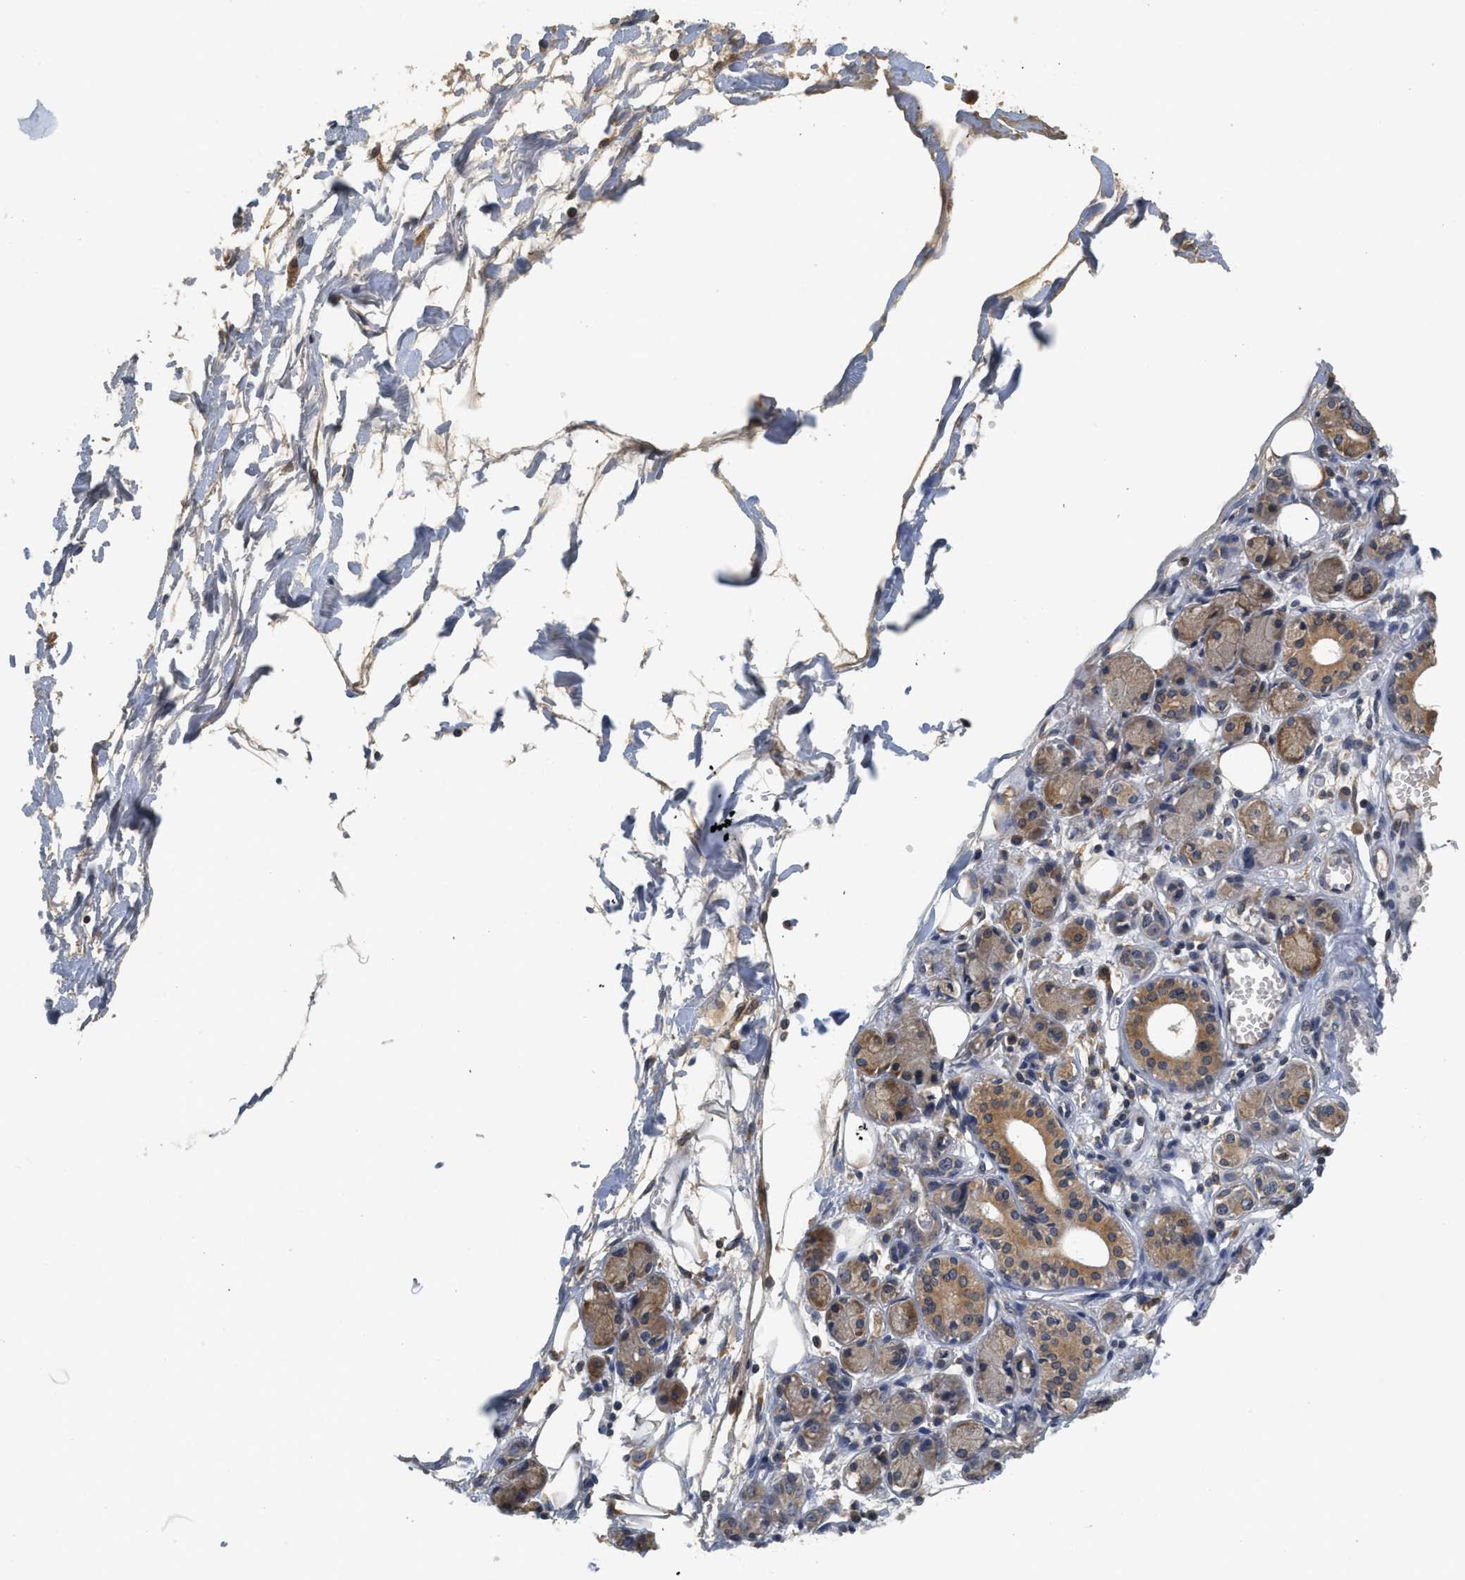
{"staining": {"intensity": "moderate", "quantity": ">75%", "location": "cytoplasmic/membranous"}, "tissue": "adipose tissue", "cell_type": "Adipocytes", "image_type": "normal", "snomed": [{"axis": "morphology", "description": "Normal tissue, NOS"}, {"axis": "morphology", "description": "Inflammation, NOS"}, {"axis": "topography", "description": "Vascular tissue"}, {"axis": "topography", "description": "Salivary gland"}], "caption": "This micrograph exhibits benign adipose tissue stained with IHC to label a protein in brown. The cytoplasmic/membranous of adipocytes show moderate positivity for the protein. Nuclei are counter-stained blue.", "gene": "BCAP31", "patient": {"sex": "female", "age": 75}}